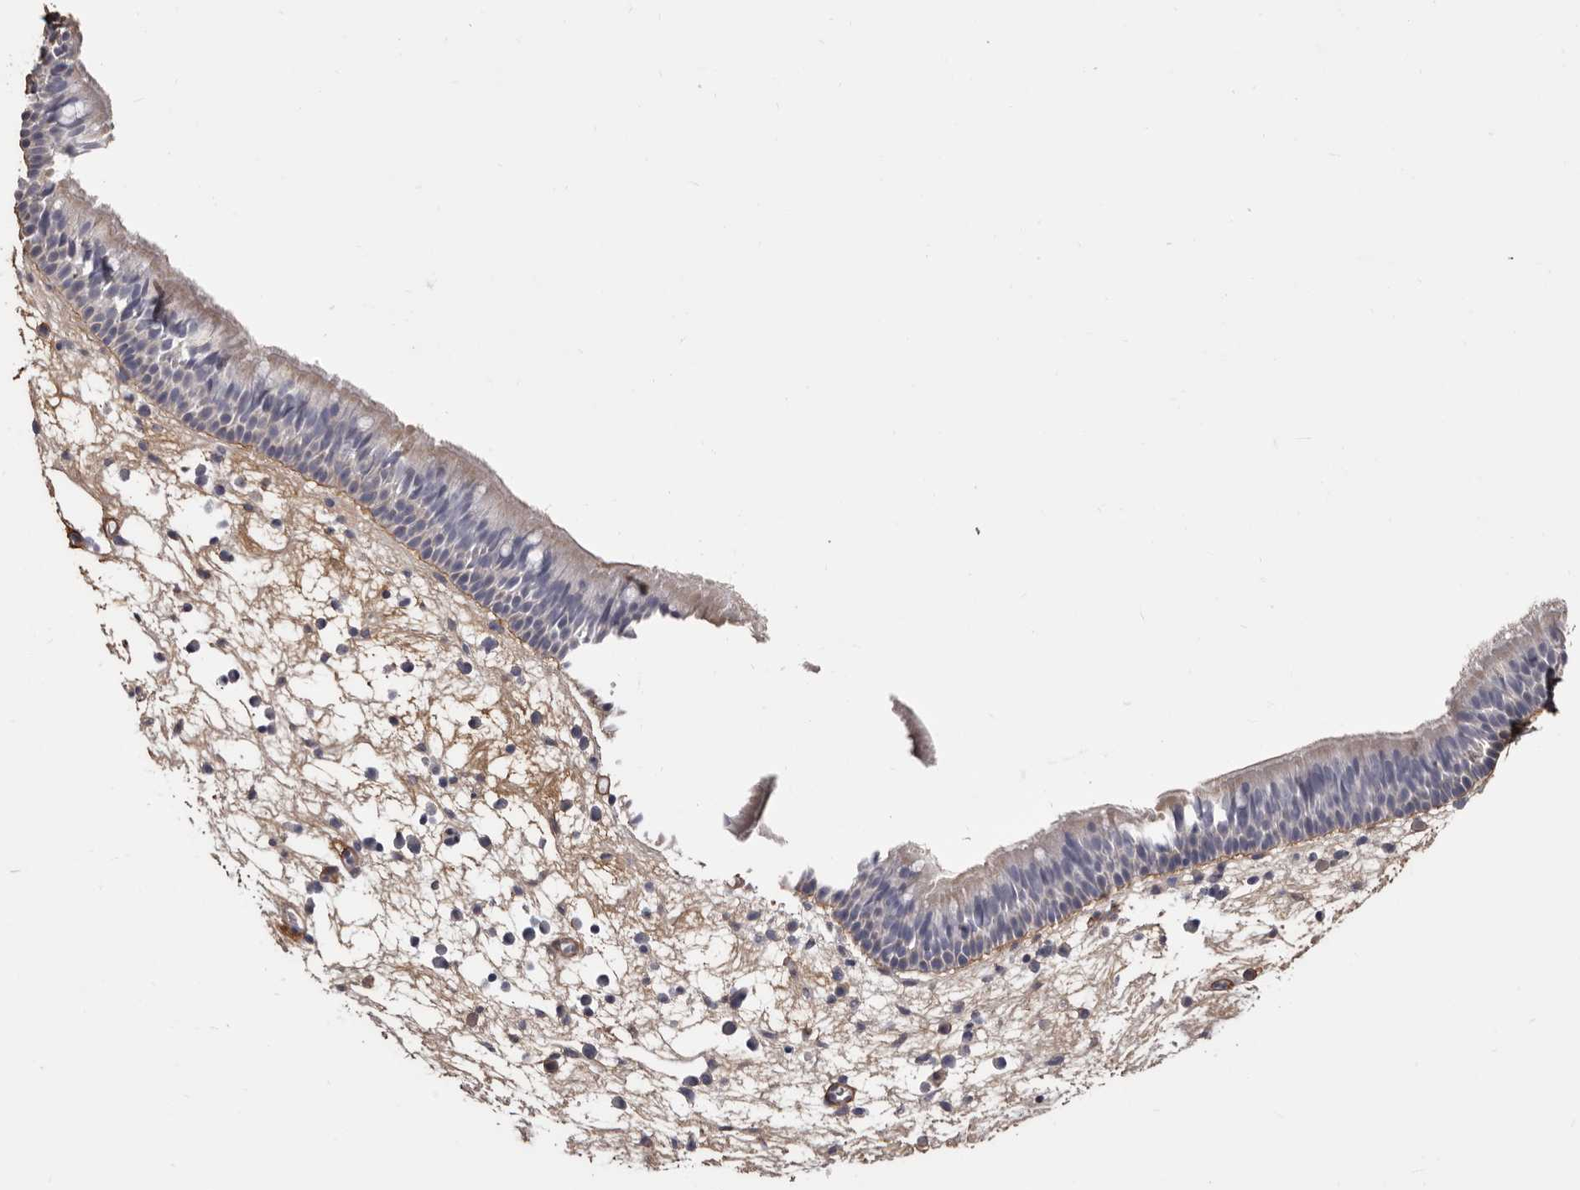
{"staining": {"intensity": "negative", "quantity": "none", "location": "none"}, "tissue": "nasopharynx", "cell_type": "Respiratory epithelial cells", "image_type": "normal", "snomed": [{"axis": "morphology", "description": "Normal tissue, NOS"}, {"axis": "morphology", "description": "Inflammation, NOS"}, {"axis": "morphology", "description": "Malignant melanoma, Metastatic site"}, {"axis": "topography", "description": "Nasopharynx"}], "caption": "This photomicrograph is of normal nasopharynx stained with immunohistochemistry to label a protein in brown with the nuclei are counter-stained blue. There is no staining in respiratory epithelial cells.", "gene": "COL6A1", "patient": {"sex": "male", "age": 70}}